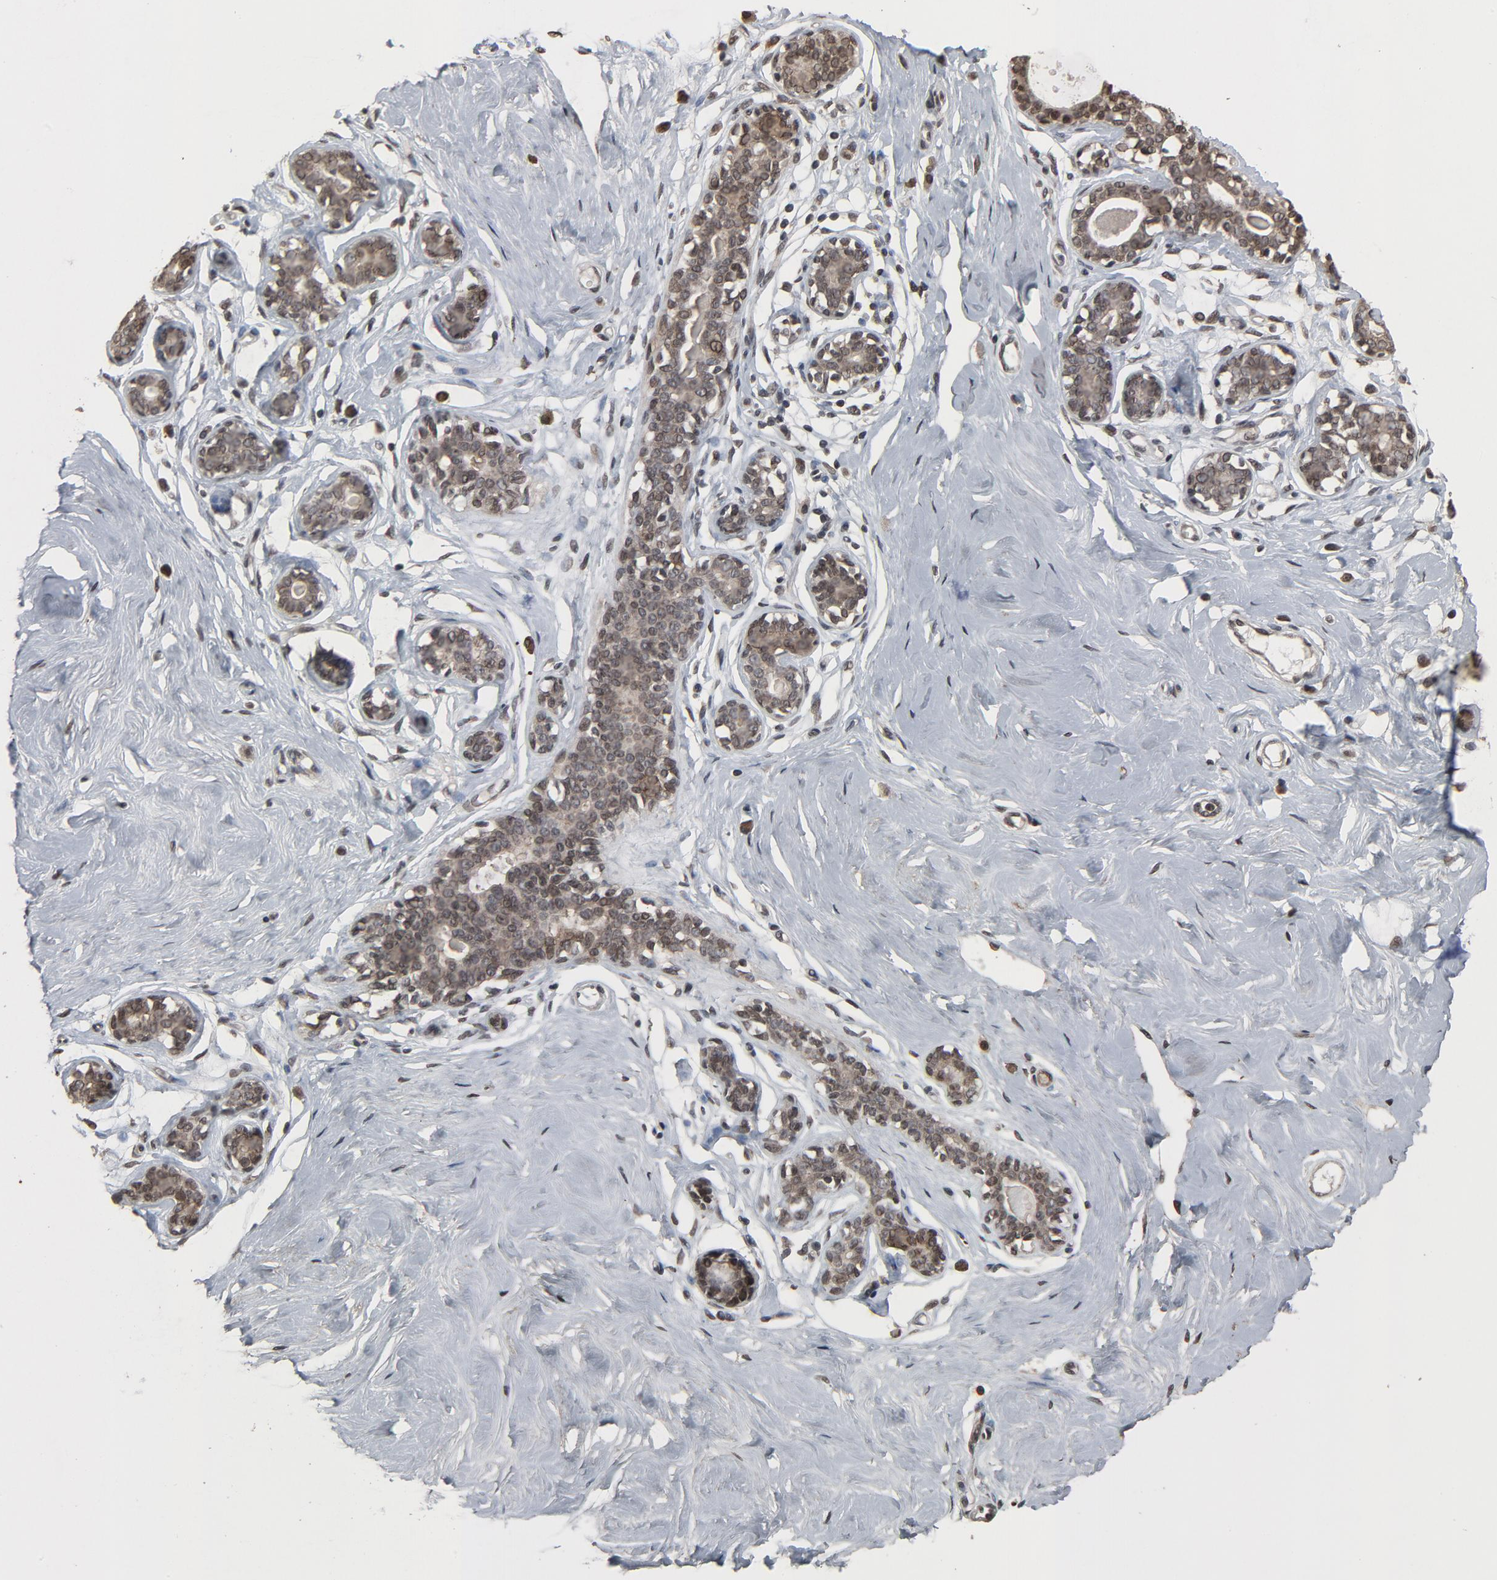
{"staining": {"intensity": "moderate", "quantity": ">75%", "location": "cytoplasmic/membranous,nuclear"}, "tissue": "breast", "cell_type": "Adipocytes", "image_type": "normal", "snomed": [{"axis": "morphology", "description": "Normal tissue, NOS"}, {"axis": "topography", "description": "Breast"}], "caption": "About >75% of adipocytes in unremarkable breast show moderate cytoplasmic/membranous,nuclear protein staining as visualized by brown immunohistochemical staining.", "gene": "POM121", "patient": {"sex": "female", "age": 23}}